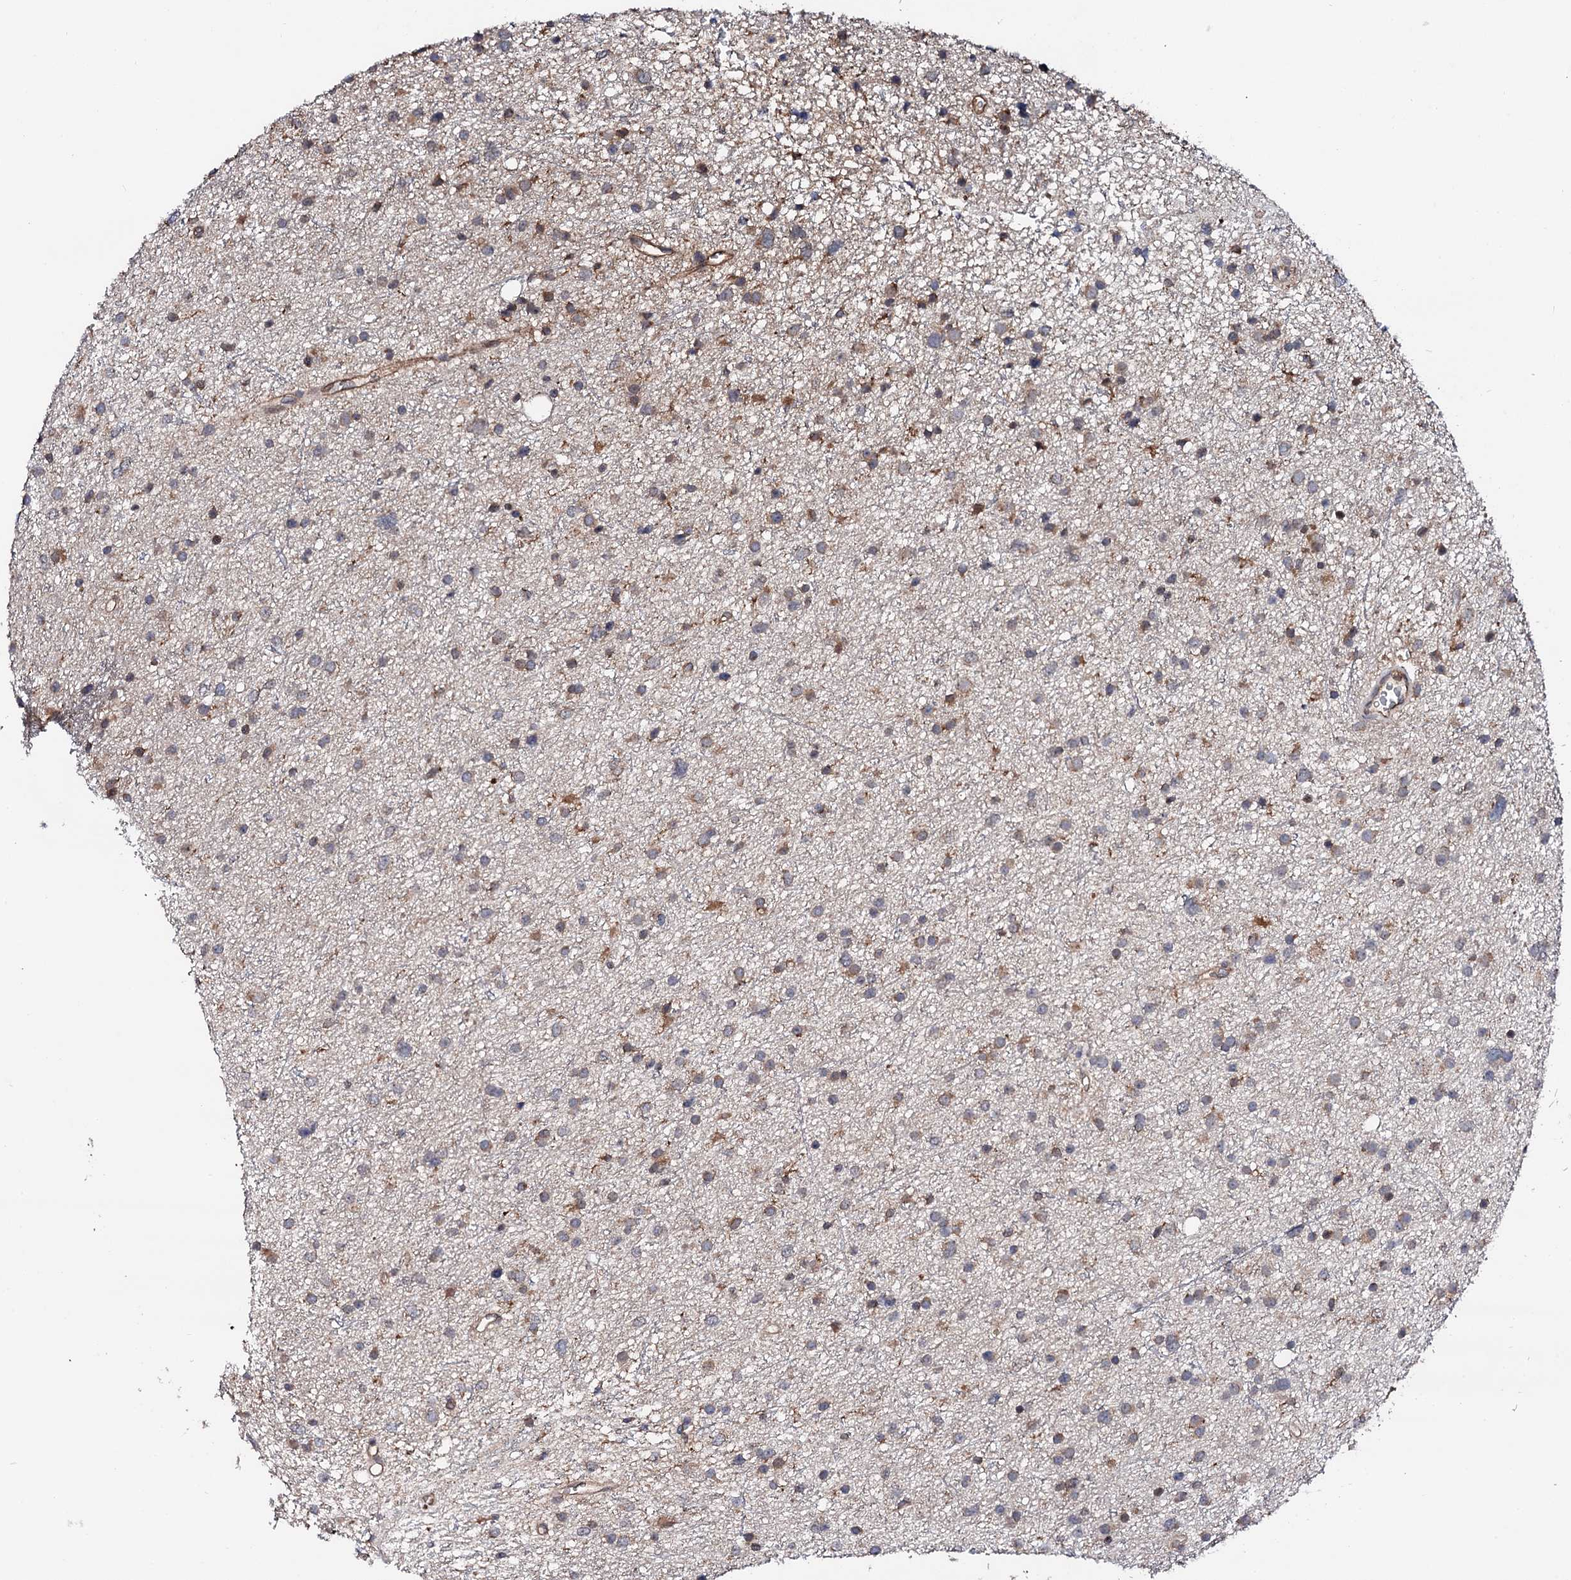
{"staining": {"intensity": "weak", "quantity": "25%-75%", "location": "cytoplasmic/membranous"}, "tissue": "glioma", "cell_type": "Tumor cells", "image_type": "cancer", "snomed": [{"axis": "morphology", "description": "Glioma, malignant, Low grade"}, {"axis": "topography", "description": "Cerebral cortex"}], "caption": "Weak cytoplasmic/membranous protein staining is identified in approximately 25%-75% of tumor cells in glioma.", "gene": "EDC3", "patient": {"sex": "female", "age": 39}}